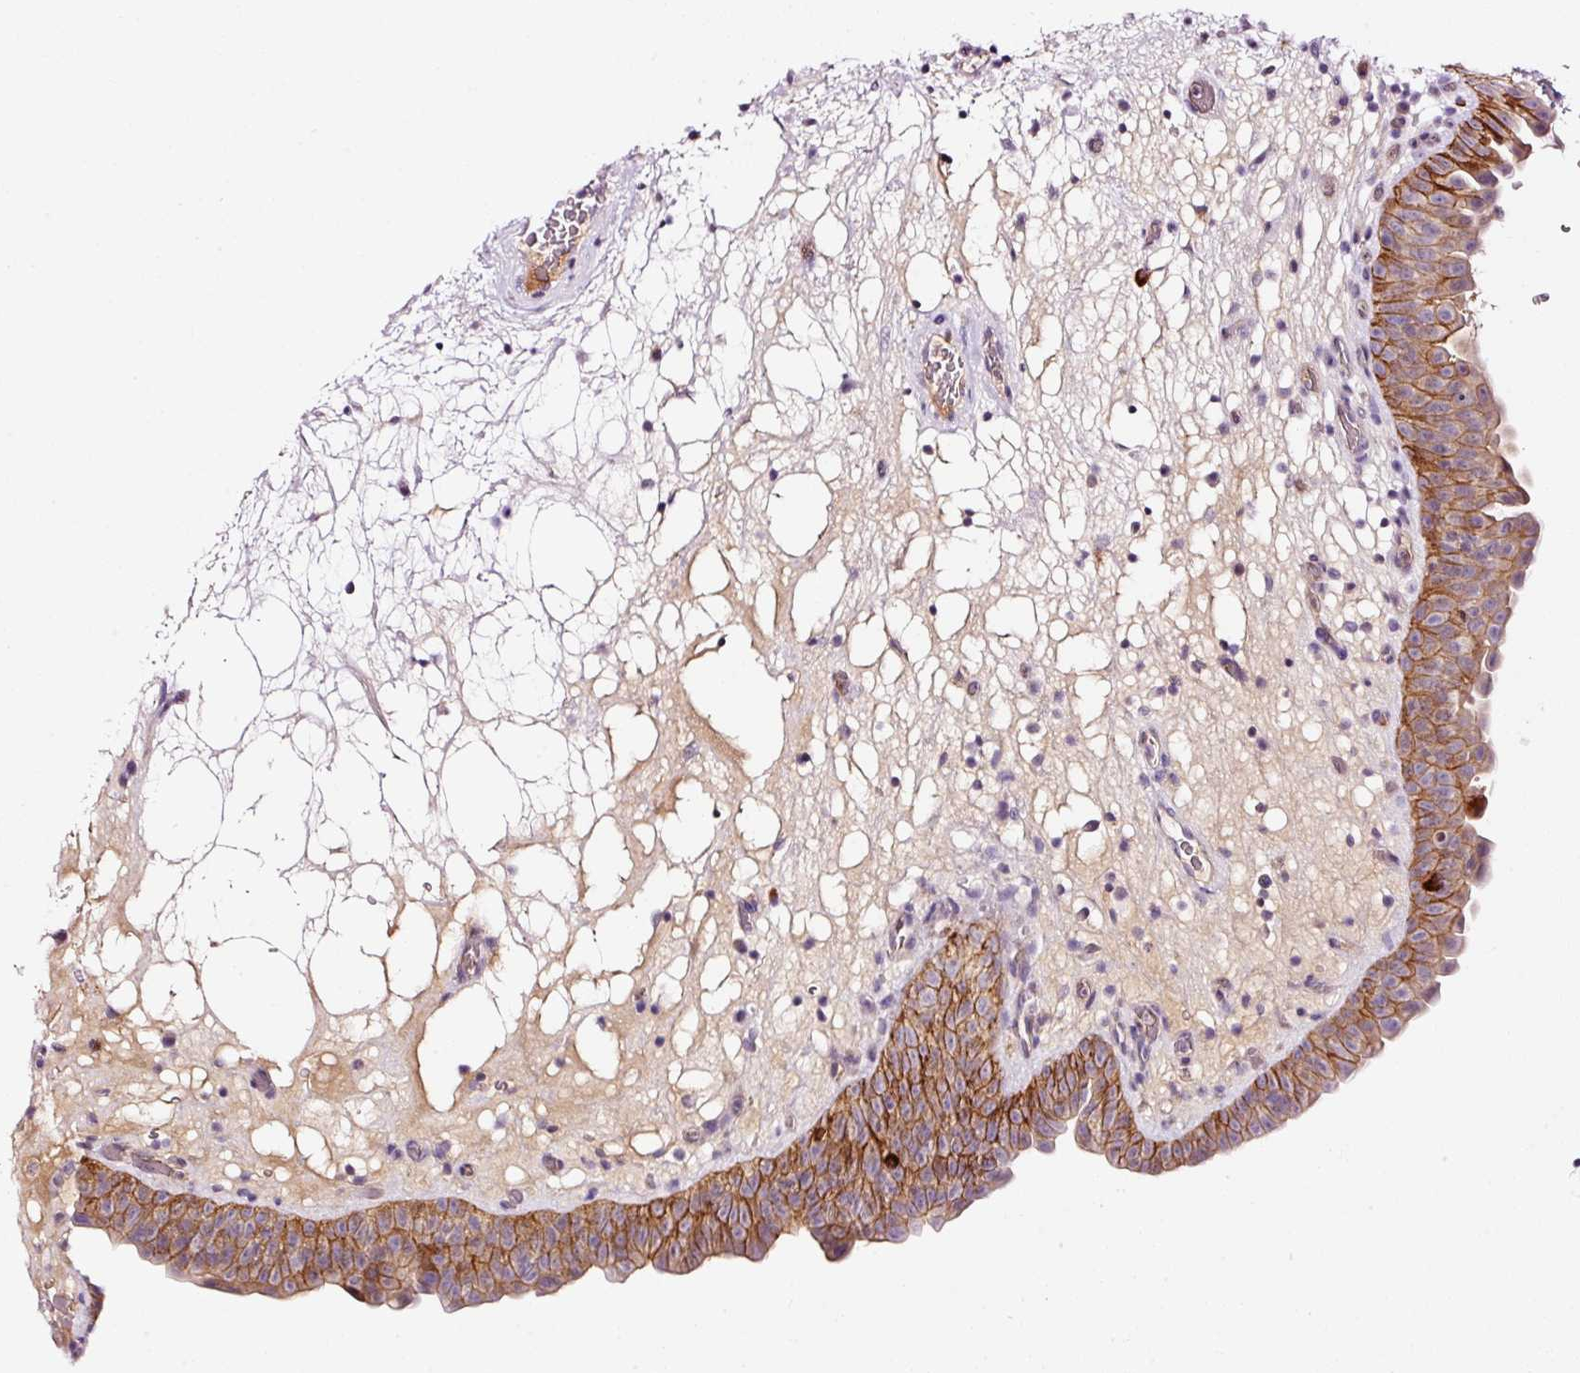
{"staining": {"intensity": "moderate", "quantity": ">75%", "location": "cytoplasmic/membranous"}, "tissue": "urinary bladder", "cell_type": "Urothelial cells", "image_type": "normal", "snomed": [{"axis": "morphology", "description": "Normal tissue, NOS"}, {"axis": "topography", "description": "Urinary bladder"}], "caption": "High-power microscopy captured an immunohistochemistry (IHC) micrograph of unremarkable urinary bladder, revealing moderate cytoplasmic/membranous expression in approximately >75% of urothelial cells. Using DAB (3,3'-diaminobenzidine) (brown) and hematoxylin (blue) stains, captured at high magnification using brightfield microscopy.", "gene": "ABCB4", "patient": {"sex": "male", "age": 71}}